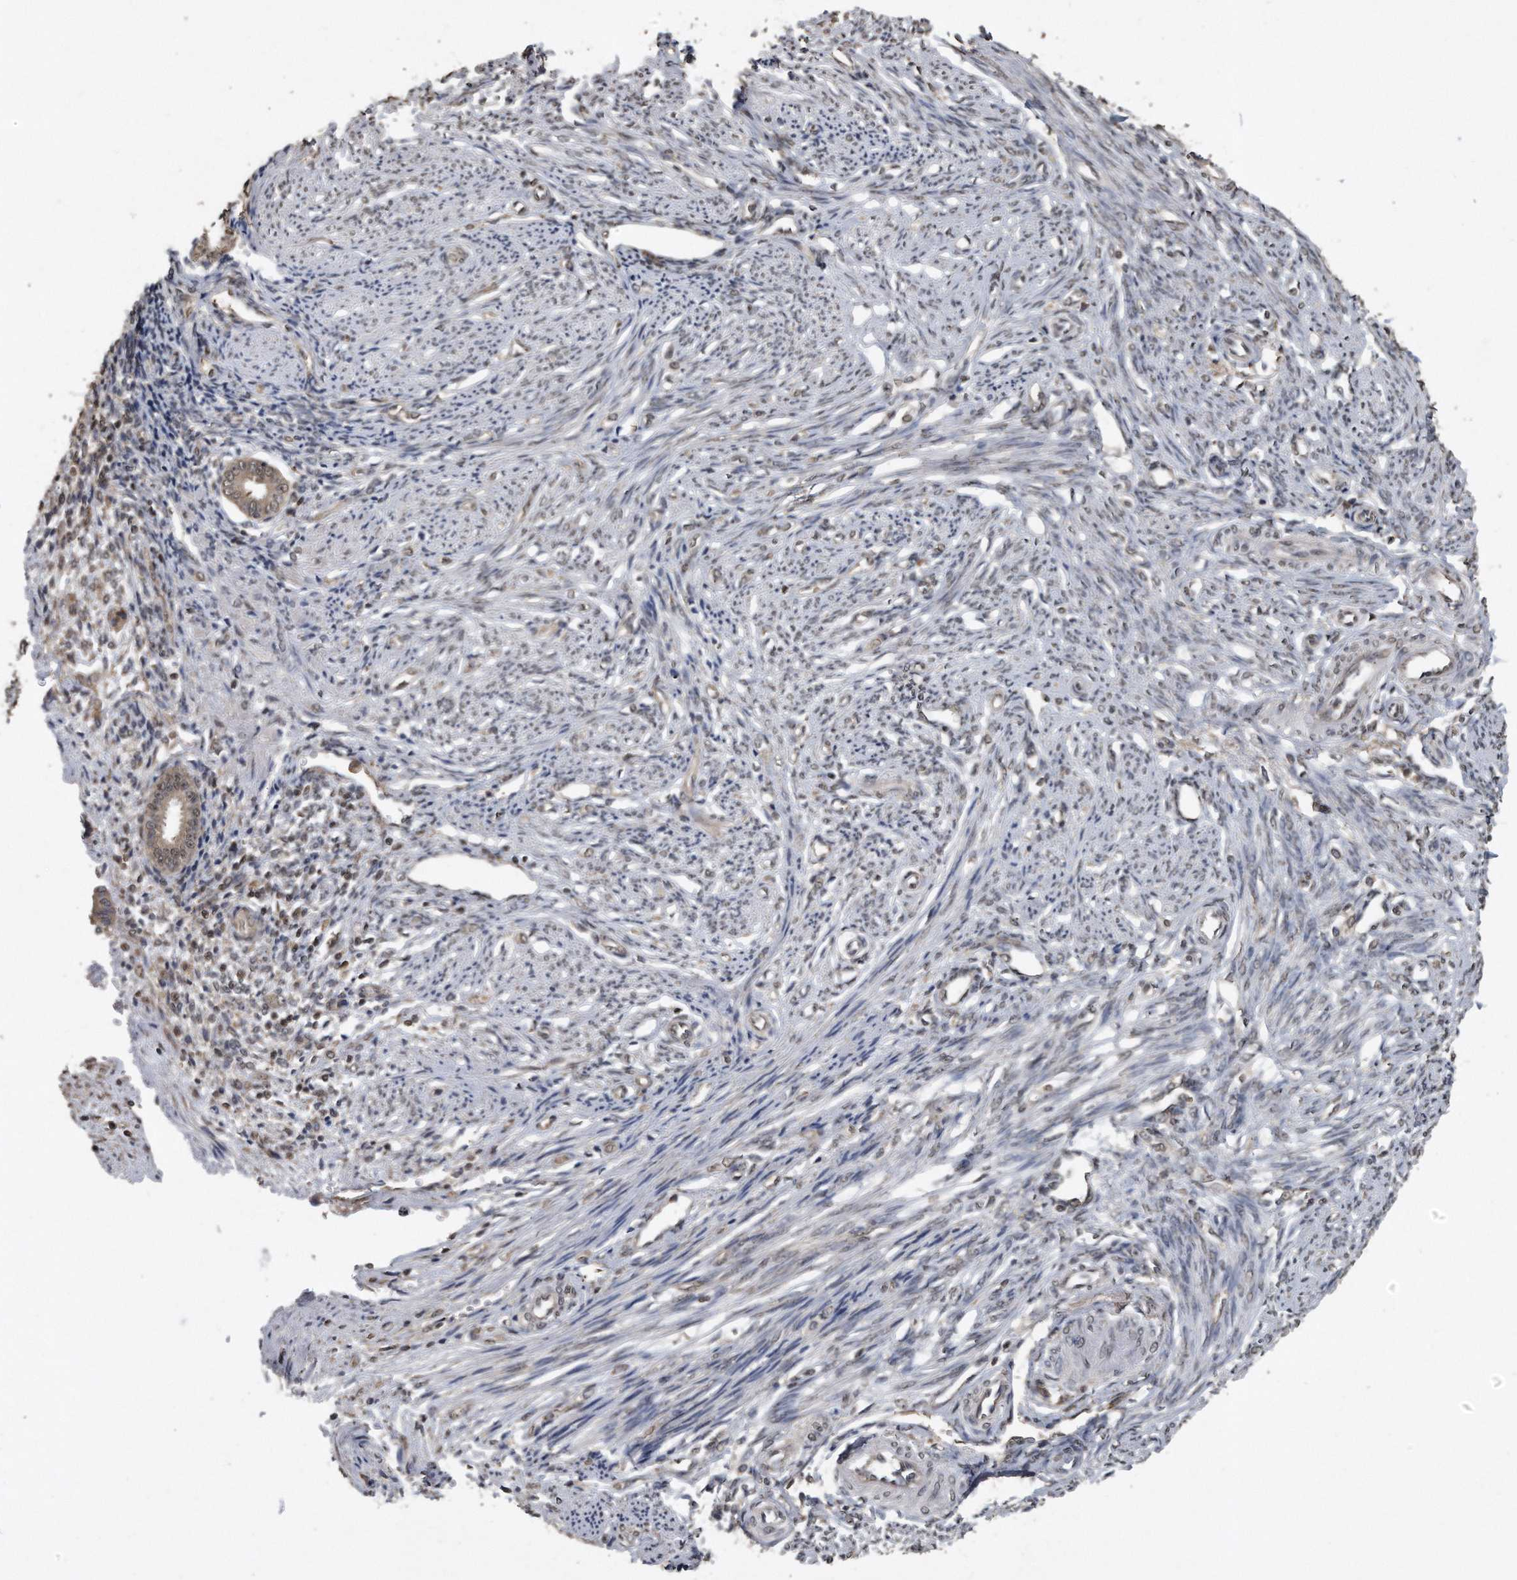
{"staining": {"intensity": "negative", "quantity": "none", "location": "none"}, "tissue": "endometrium", "cell_type": "Cells in endometrial stroma", "image_type": "normal", "snomed": [{"axis": "morphology", "description": "Normal tissue, NOS"}, {"axis": "topography", "description": "Endometrium"}], "caption": "Immunohistochemistry of unremarkable human endometrium shows no expression in cells in endometrial stroma.", "gene": "CRYZL1", "patient": {"sex": "female", "age": 56}}